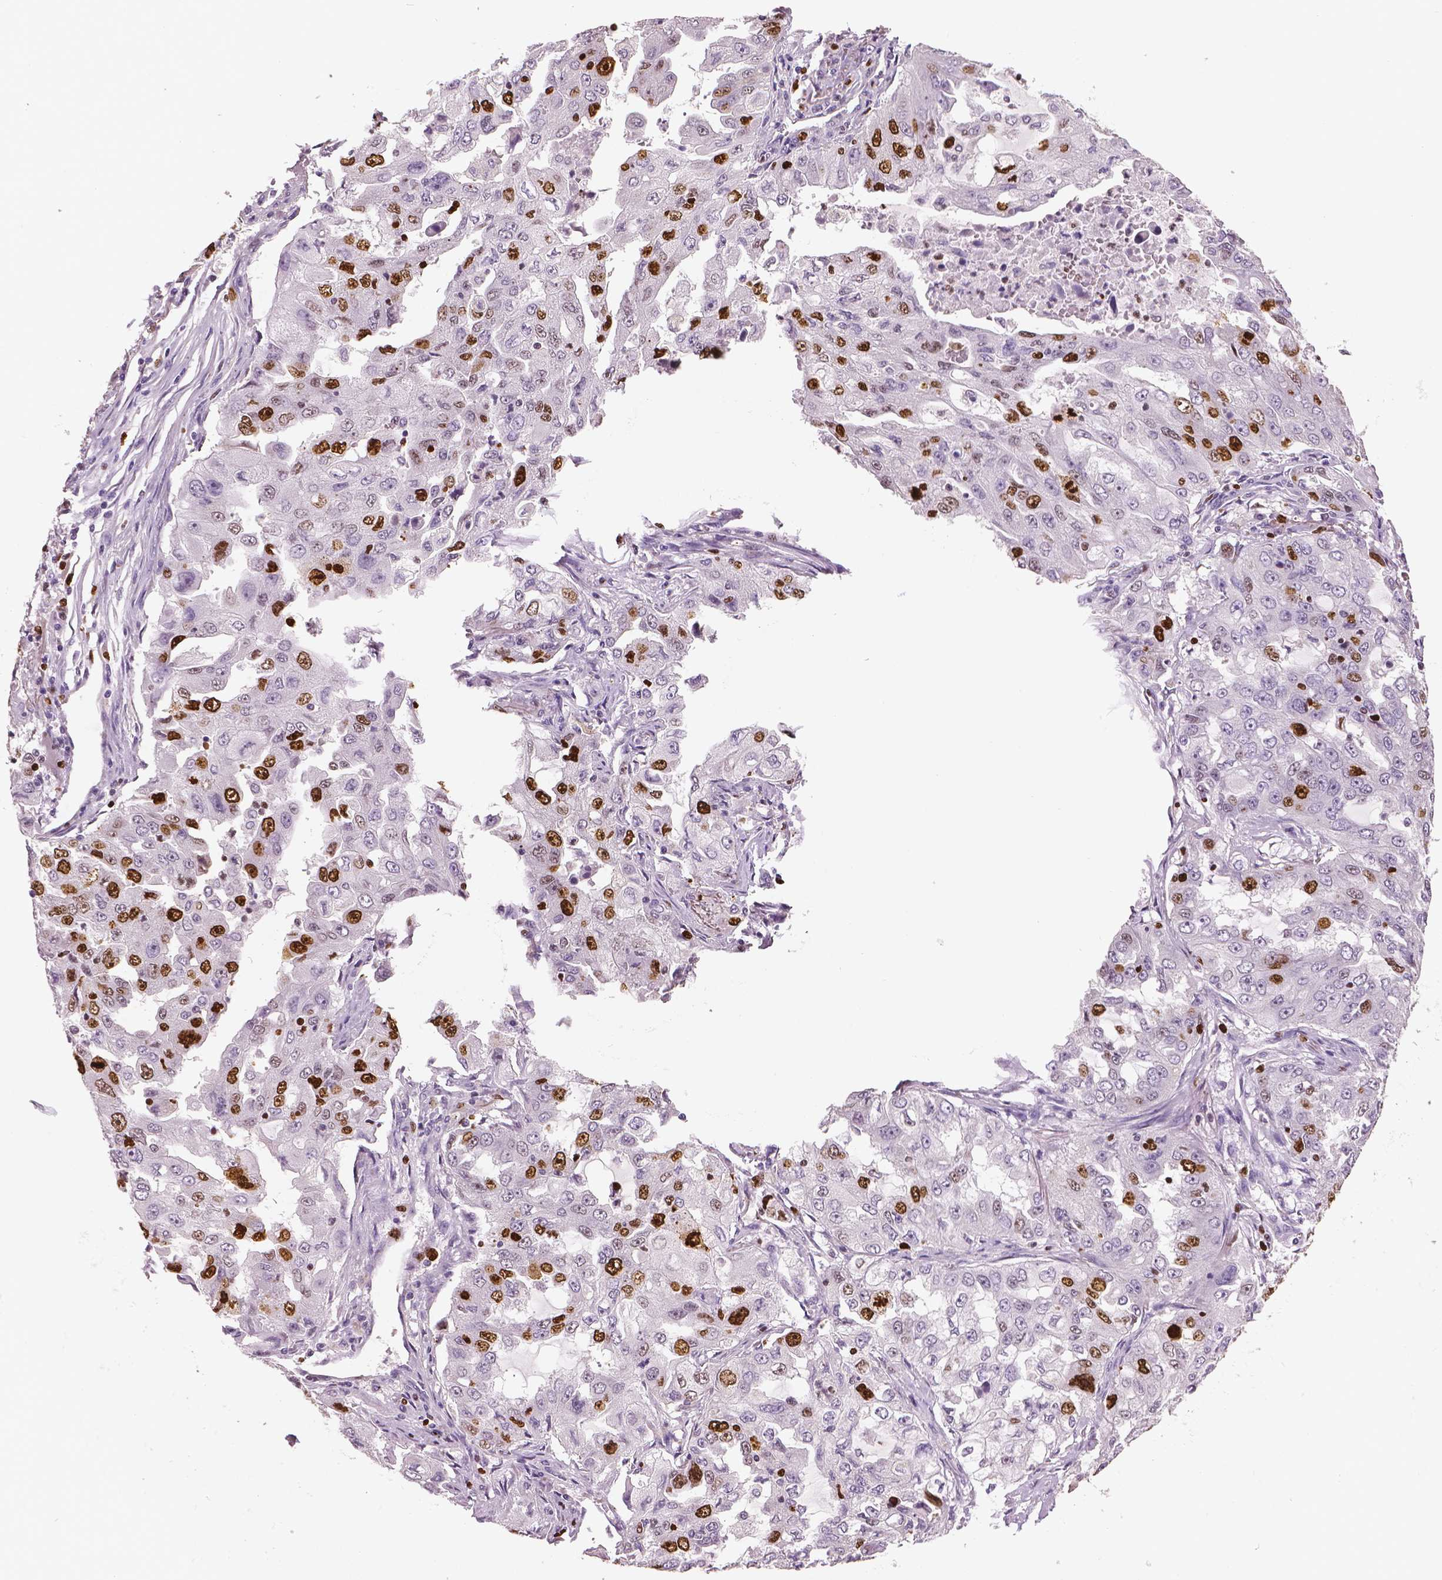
{"staining": {"intensity": "strong", "quantity": "<25%", "location": "nuclear"}, "tissue": "lung cancer", "cell_type": "Tumor cells", "image_type": "cancer", "snomed": [{"axis": "morphology", "description": "Adenocarcinoma, NOS"}, {"axis": "topography", "description": "Lung"}], "caption": "An image of adenocarcinoma (lung) stained for a protein displays strong nuclear brown staining in tumor cells.", "gene": "MKI67", "patient": {"sex": "female", "age": 61}}